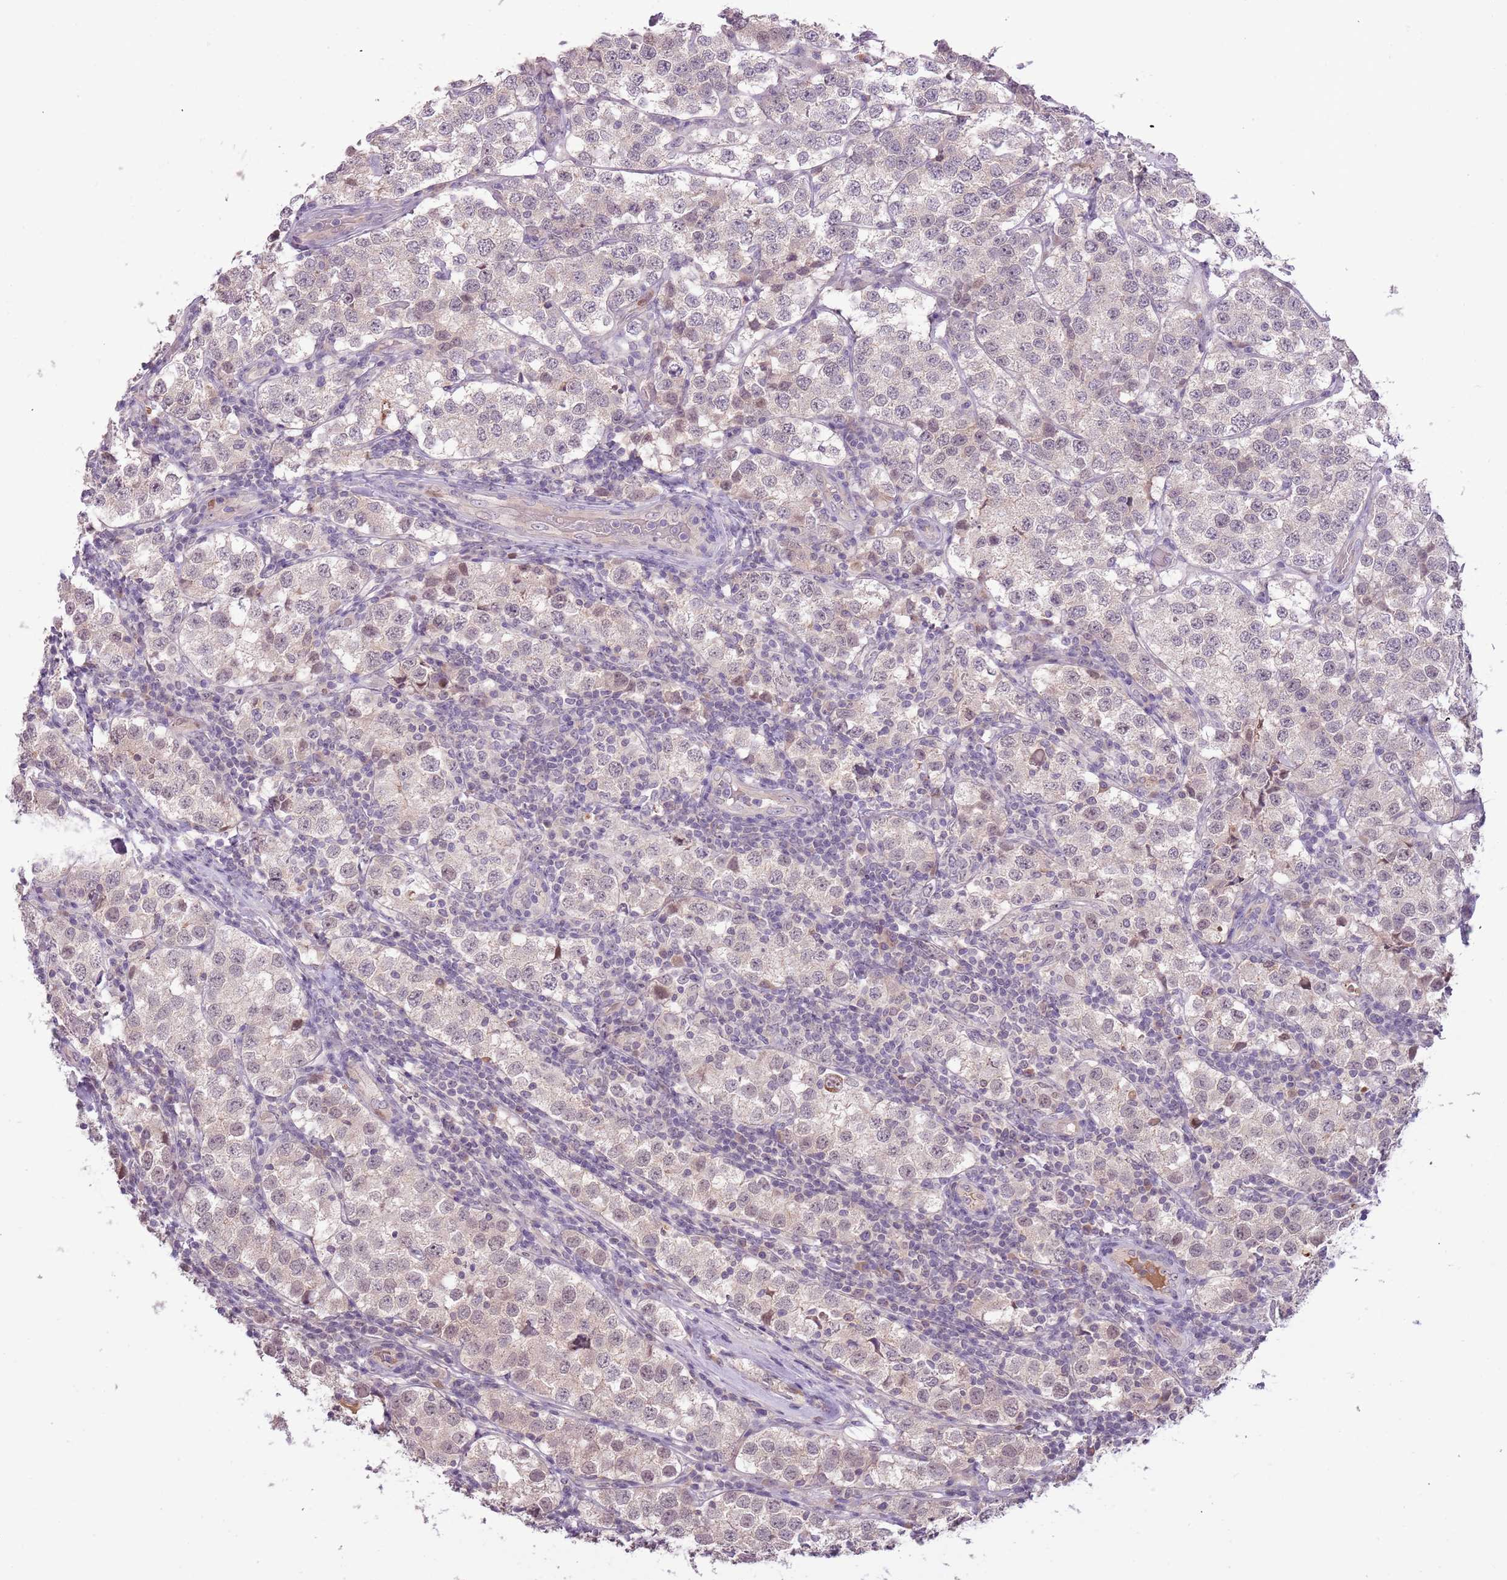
{"staining": {"intensity": "weak", "quantity": "<25%", "location": "nuclear"}, "tissue": "testis cancer", "cell_type": "Tumor cells", "image_type": "cancer", "snomed": [{"axis": "morphology", "description": "Seminoma, NOS"}, {"axis": "topography", "description": "Testis"}], "caption": "Image shows no significant protein positivity in tumor cells of testis cancer (seminoma).", "gene": "SHROOM3", "patient": {"sex": "male", "age": 34}}